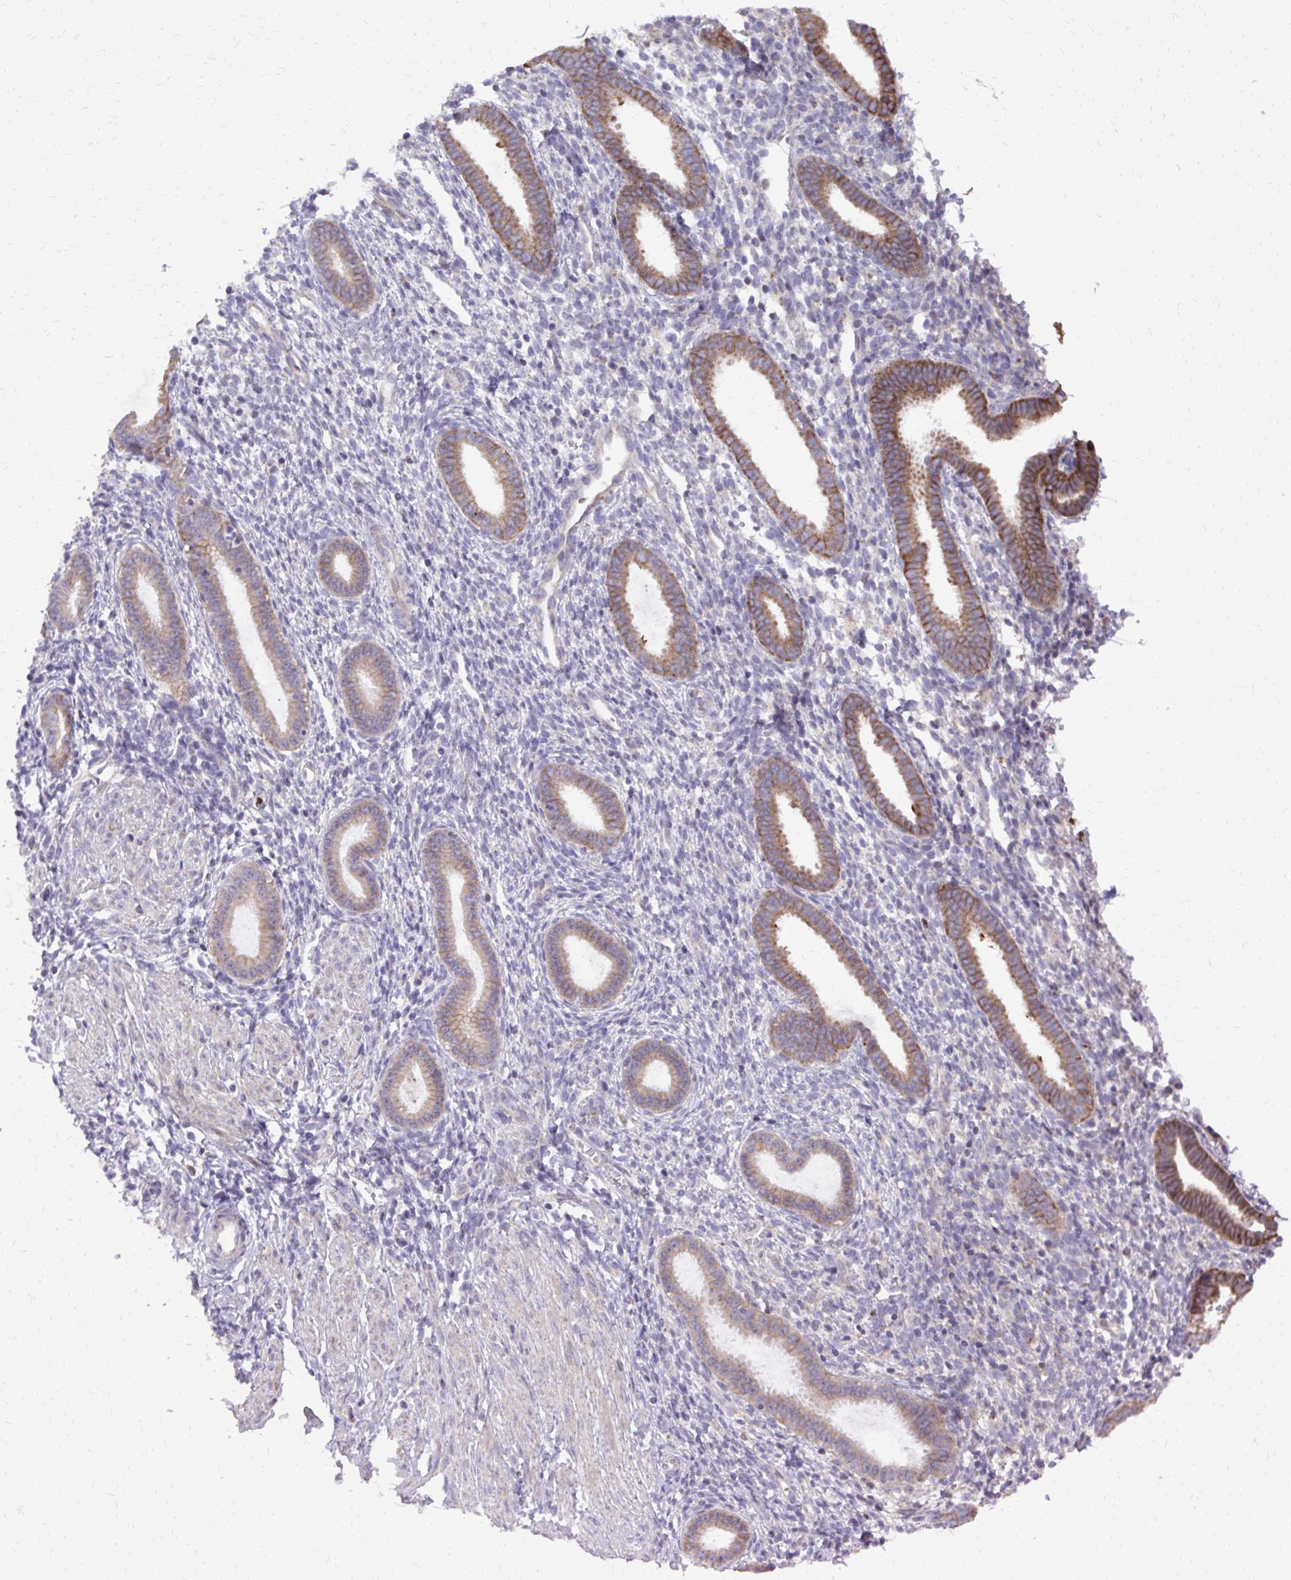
{"staining": {"intensity": "negative", "quantity": "none", "location": "none"}, "tissue": "endometrium", "cell_type": "Cells in endometrial stroma", "image_type": "normal", "snomed": [{"axis": "morphology", "description": "Normal tissue, NOS"}, {"axis": "topography", "description": "Endometrium"}], "caption": "The histopathology image shows no significant staining in cells in endometrial stroma of endometrium. (DAB immunohistochemistry (IHC), high magnification).", "gene": "ABCC3", "patient": {"sex": "female", "age": 36}}